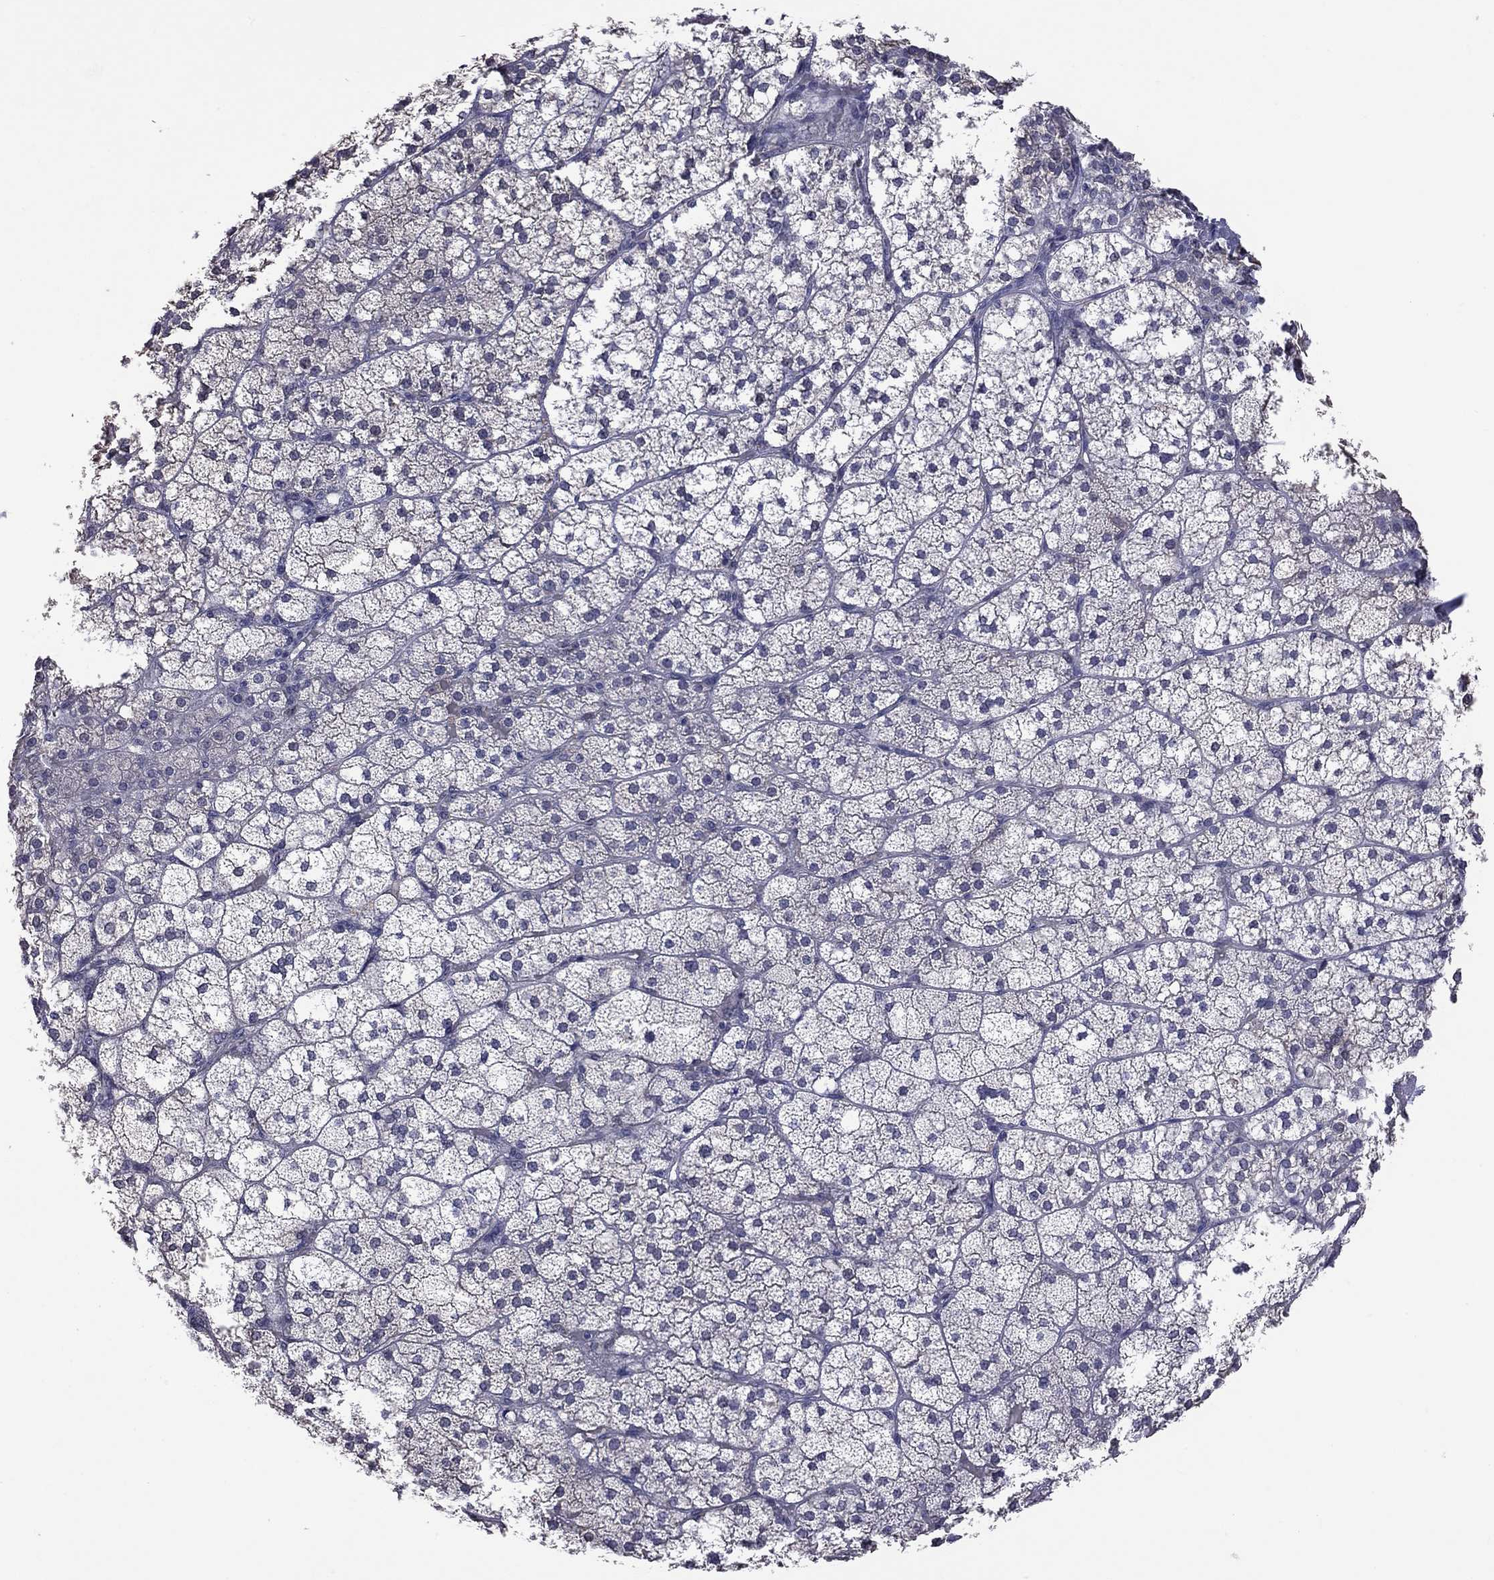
{"staining": {"intensity": "negative", "quantity": "none", "location": "none"}, "tissue": "adrenal gland", "cell_type": "Glandular cells", "image_type": "normal", "snomed": [{"axis": "morphology", "description": "Normal tissue, NOS"}, {"axis": "topography", "description": "Adrenal gland"}], "caption": "The histopathology image displays no staining of glandular cells in normal adrenal gland. The staining is performed using DAB (3,3'-diaminobenzidine) brown chromogen with nuclei counter-stained in using hematoxylin.", "gene": "HYLS1", "patient": {"sex": "male", "age": 53}}